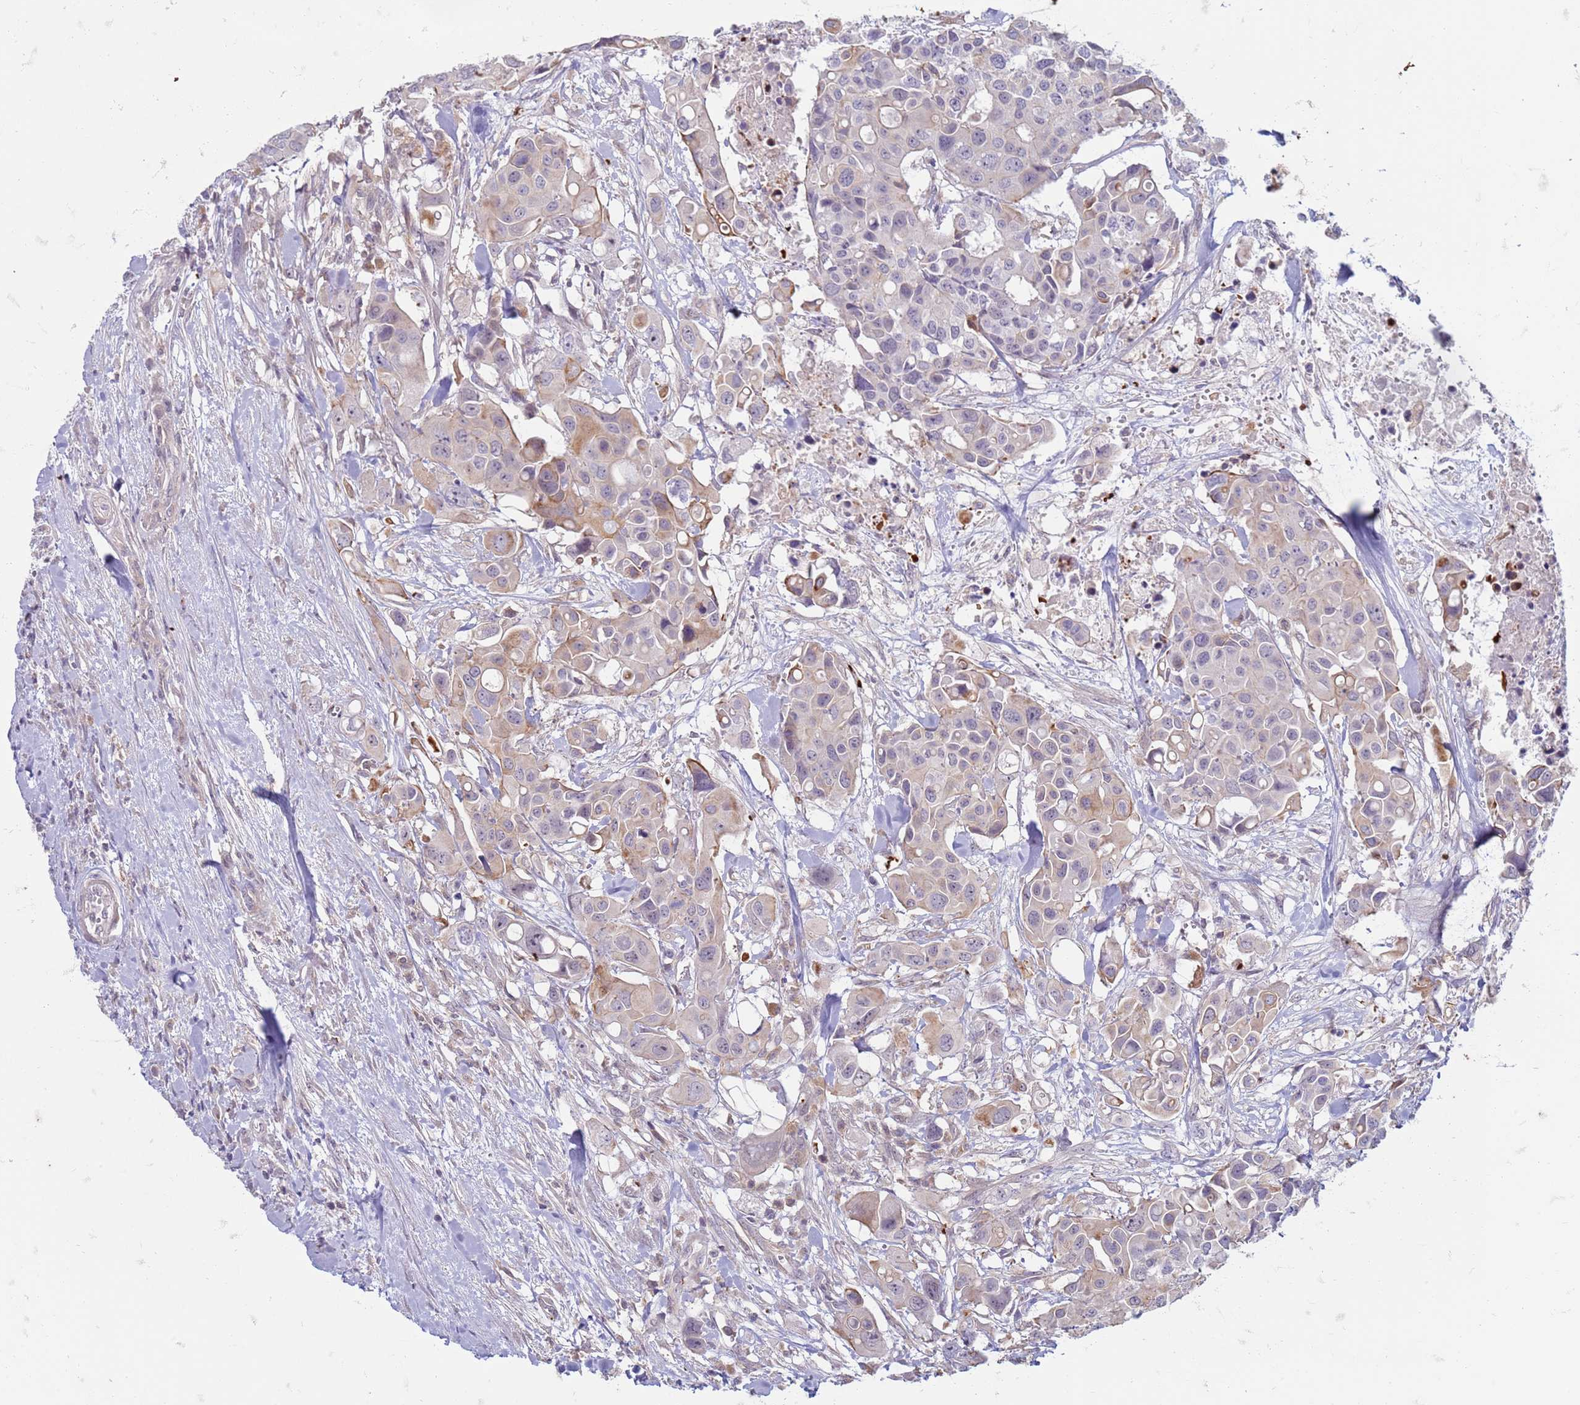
{"staining": {"intensity": "weak", "quantity": "<25%", "location": "cytoplasmic/membranous"}, "tissue": "colorectal cancer", "cell_type": "Tumor cells", "image_type": "cancer", "snomed": [{"axis": "morphology", "description": "Adenocarcinoma, NOS"}, {"axis": "topography", "description": "Colon"}], "caption": "Tumor cells show no significant protein positivity in colorectal cancer. (Stains: DAB immunohistochemistry with hematoxylin counter stain, Microscopy: brightfield microscopy at high magnification).", "gene": "SLC15A3", "patient": {"sex": "male", "age": 77}}